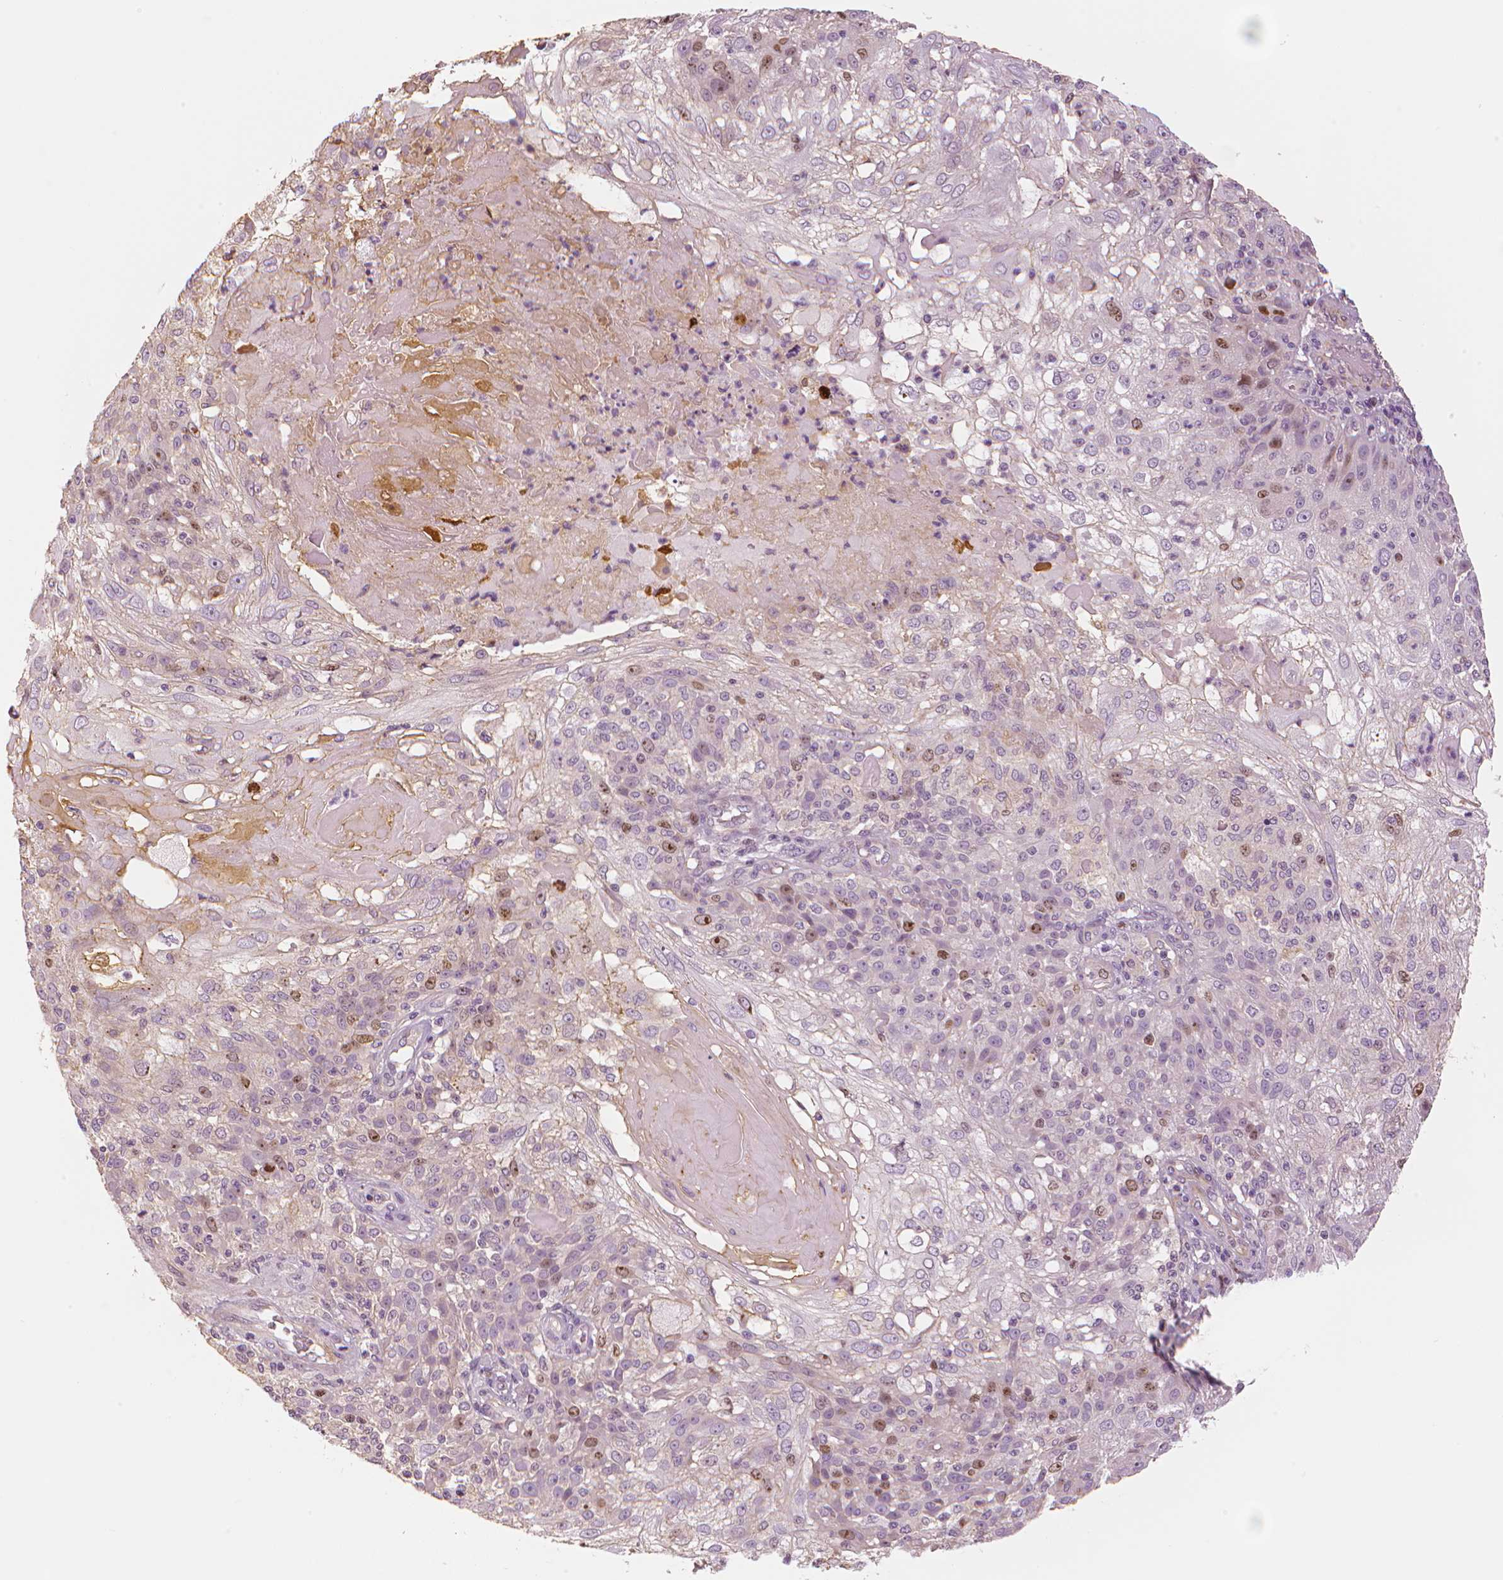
{"staining": {"intensity": "moderate", "quantity": "<25%", "location": "nuclear"}, "tissue": "skin cancer", "cell_type": "Tumor cells", "image_type": "cancer", "snomed": [{"axis": "morphology", "description": "Normal tissue, NOS"}, {"axis": "morphology", "description": "Squamous cell carcinoma, NOS"}, {"axis": "topography", "description": "Skin"}], "caption": "A high-resolution micrograph shows immunohistochemistry (IHC) staining of skin cancer (squamous cell carcinoma), which shows moderate nuclear expression in approximately <25% of tumor cells.", "gene": "MKI67", "patient": {"sex": "female", "age": 83}}